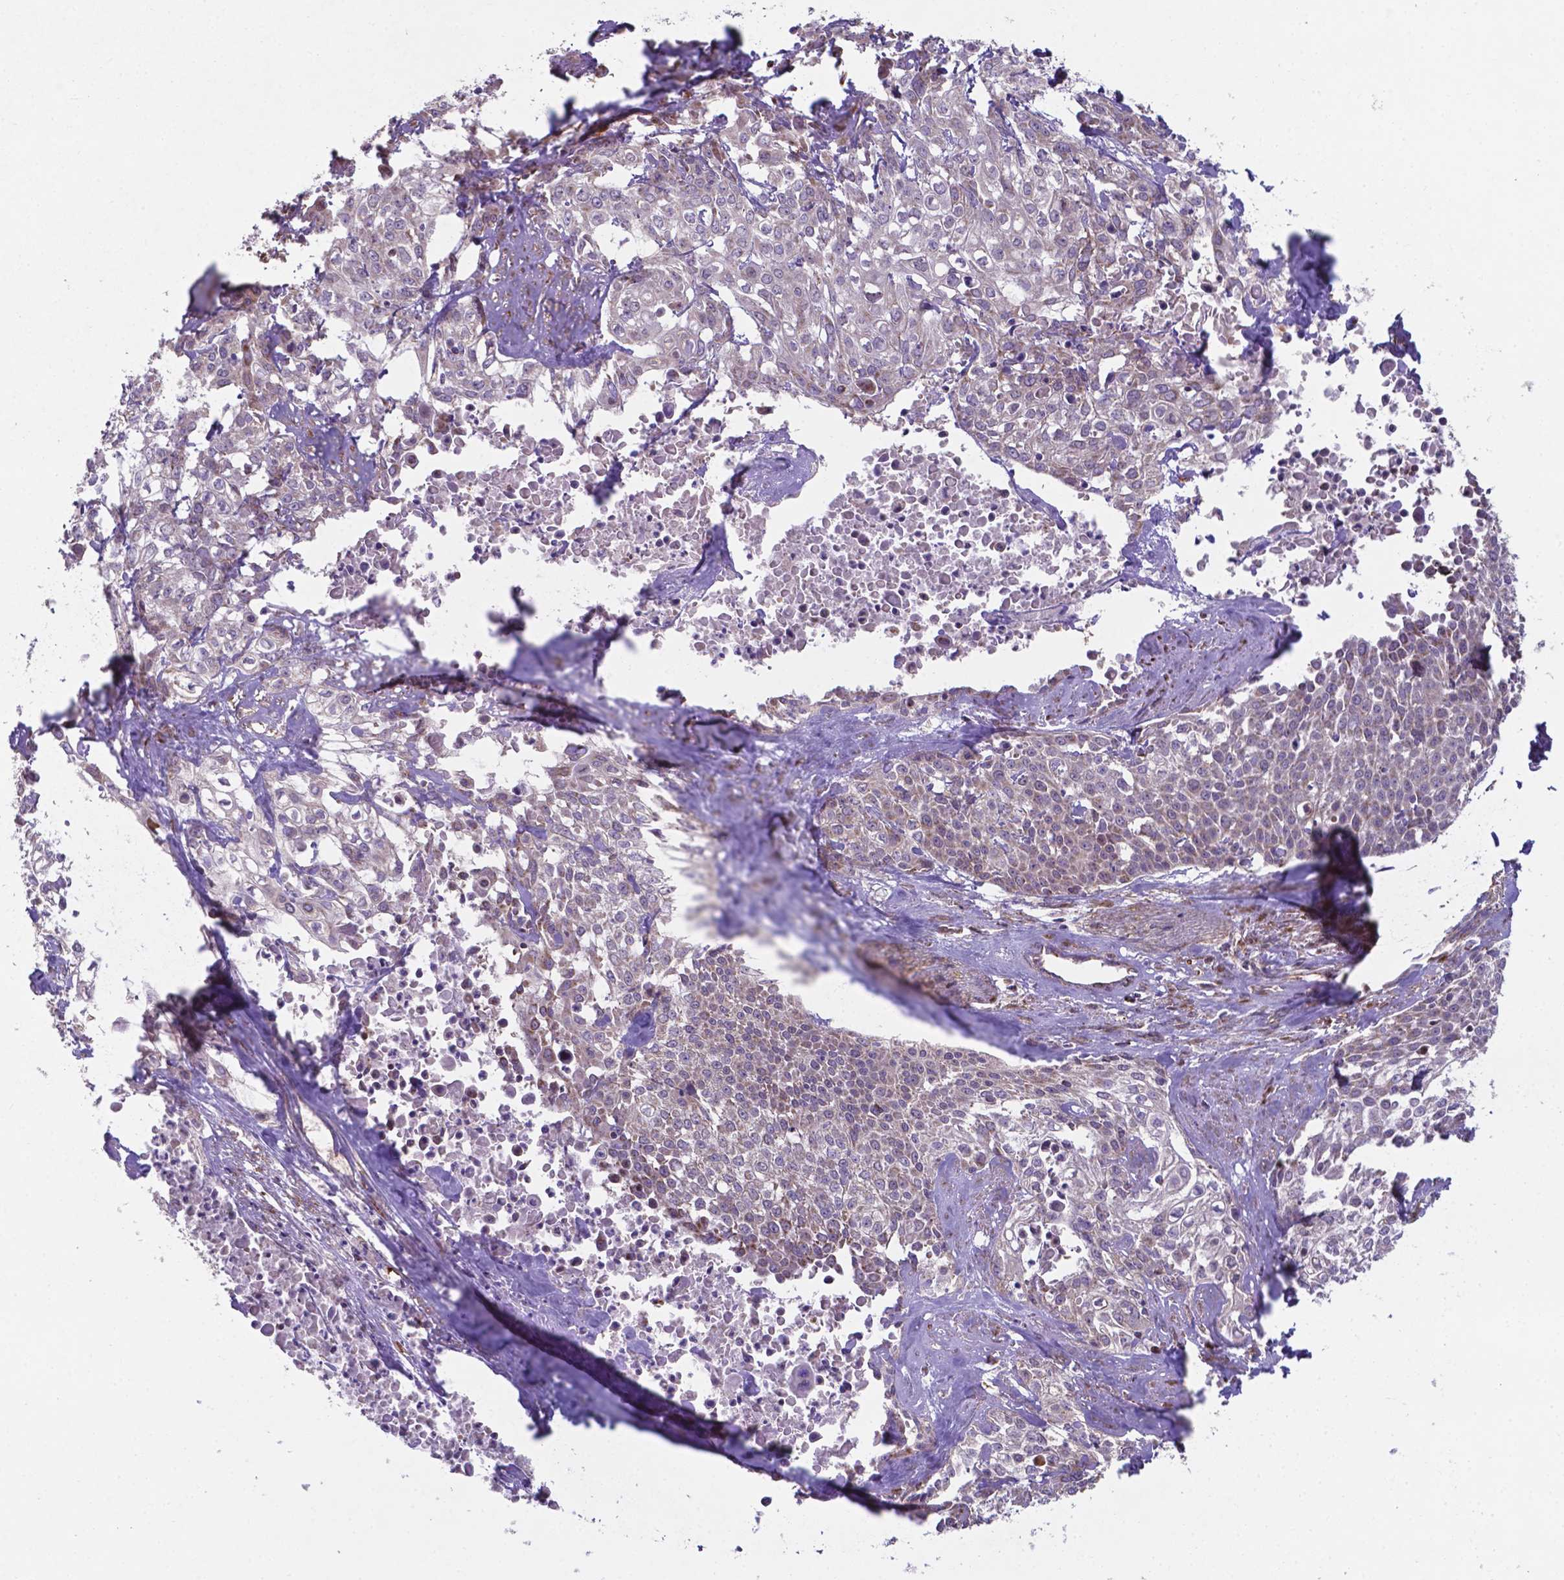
{"staining": {"intensity": "negative", "quantity": "none", "location": "none"}, "tissue": "cervical cancer", "cell_type": "Tumor cells", "image_type": "cancer", "snomed": [{"axis": "morphology", "description": "Squamous cell carcinoma, NOS"}, {"axis": "topography", "description": "Cervix"}], "caption": "Tumor cells are negative for brown protein staining in cervical cancer.", "gene": "FAM114A1", "patient": {"sex": "female", "age": 39}}